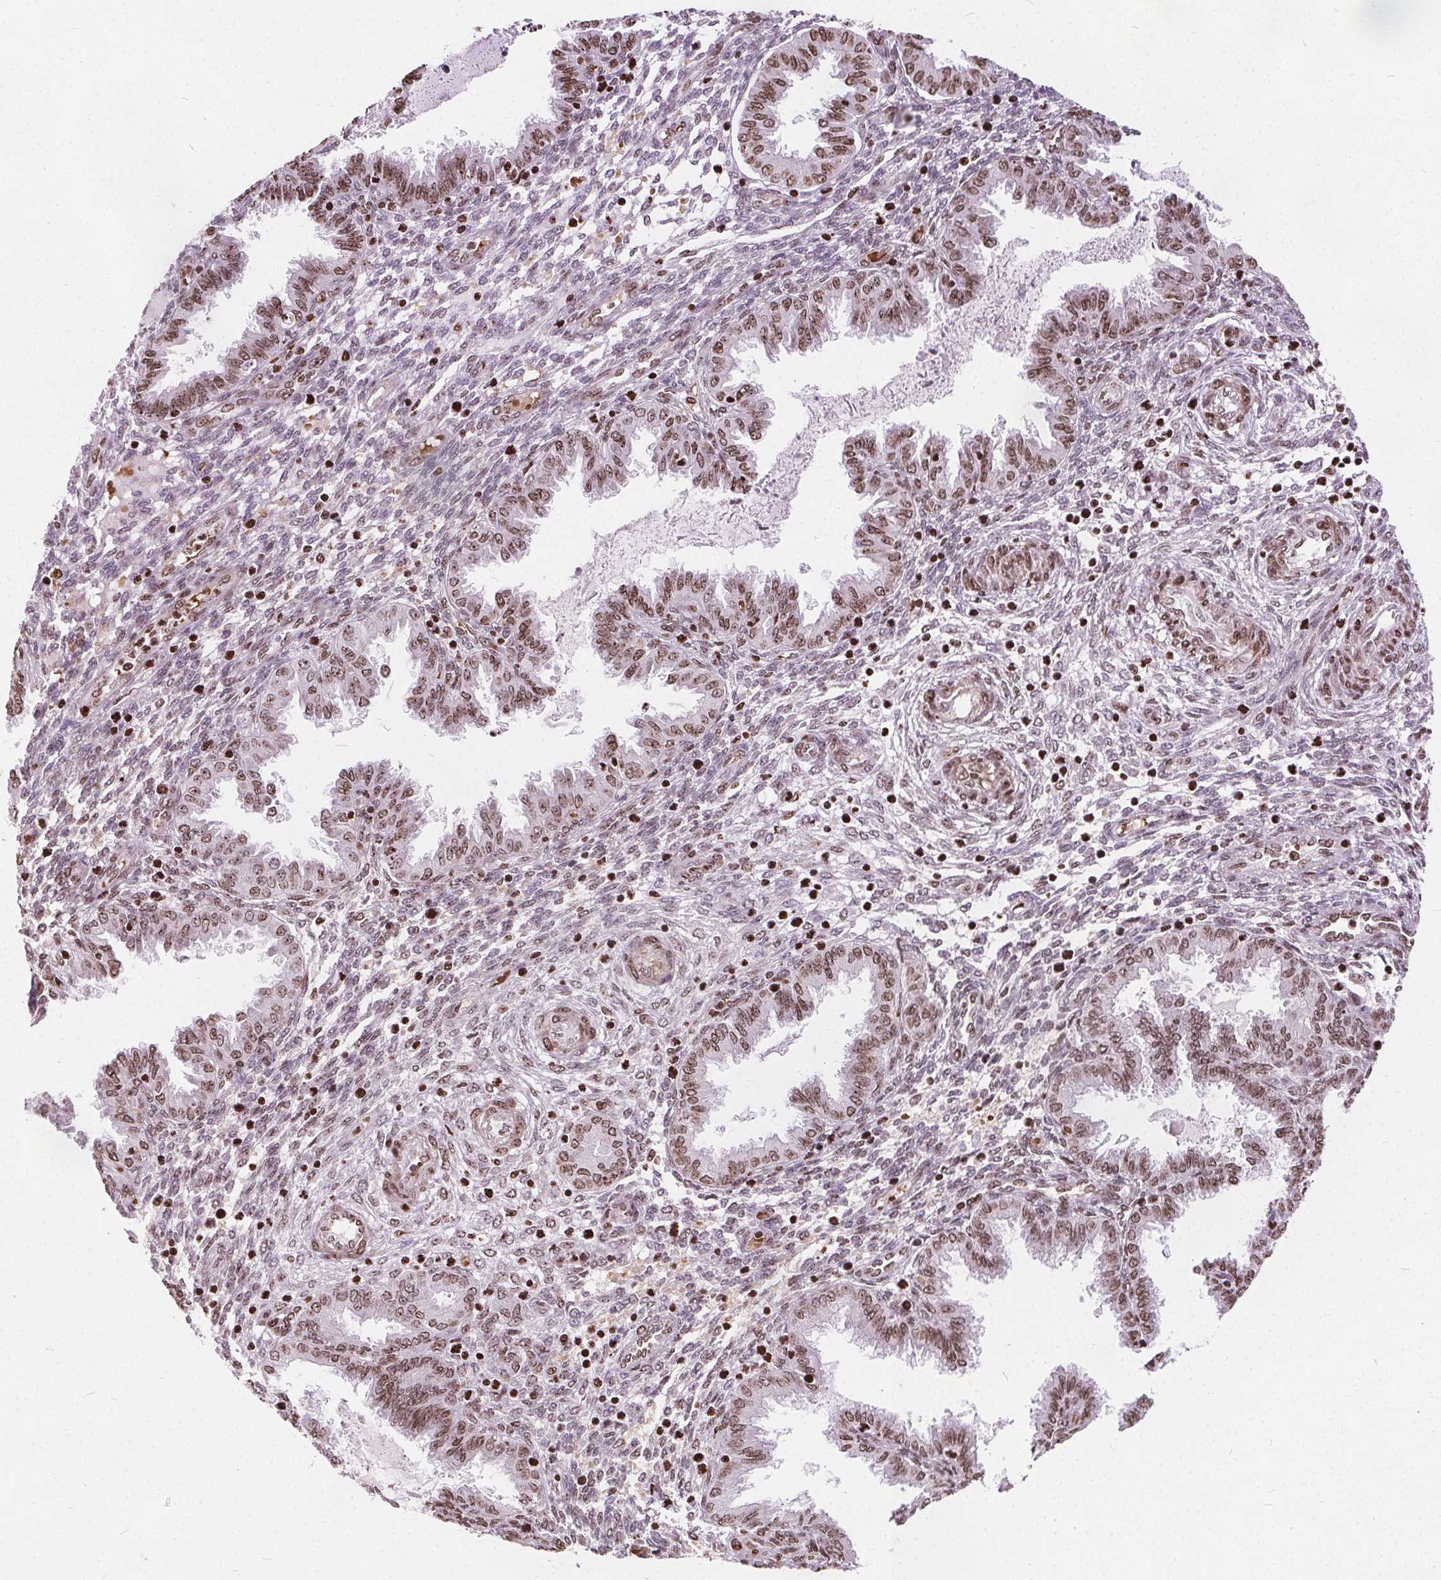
{"staining": {"intensity": "negative", "quantity": "none", "location": "none"}, "tissue": "endometrium", "cell_type": "Cells in endometrial stroma", "image_type": "normal", "snomed": [{"axis": "morphology", "description": "Normal tissue, NOS"}, {"axis": "topography", "description": "Endometrium"}], "caption": "Cells in endometrial stroma are negative for brown protein staining in unremarkable endometrium. (Stains: DAB IHC with hematoxylin counter stain, Microscopy: brightfield microscopy at high magnification).", "gene": "ISLR2", "patient": {"sex": "female", "age": 33}}